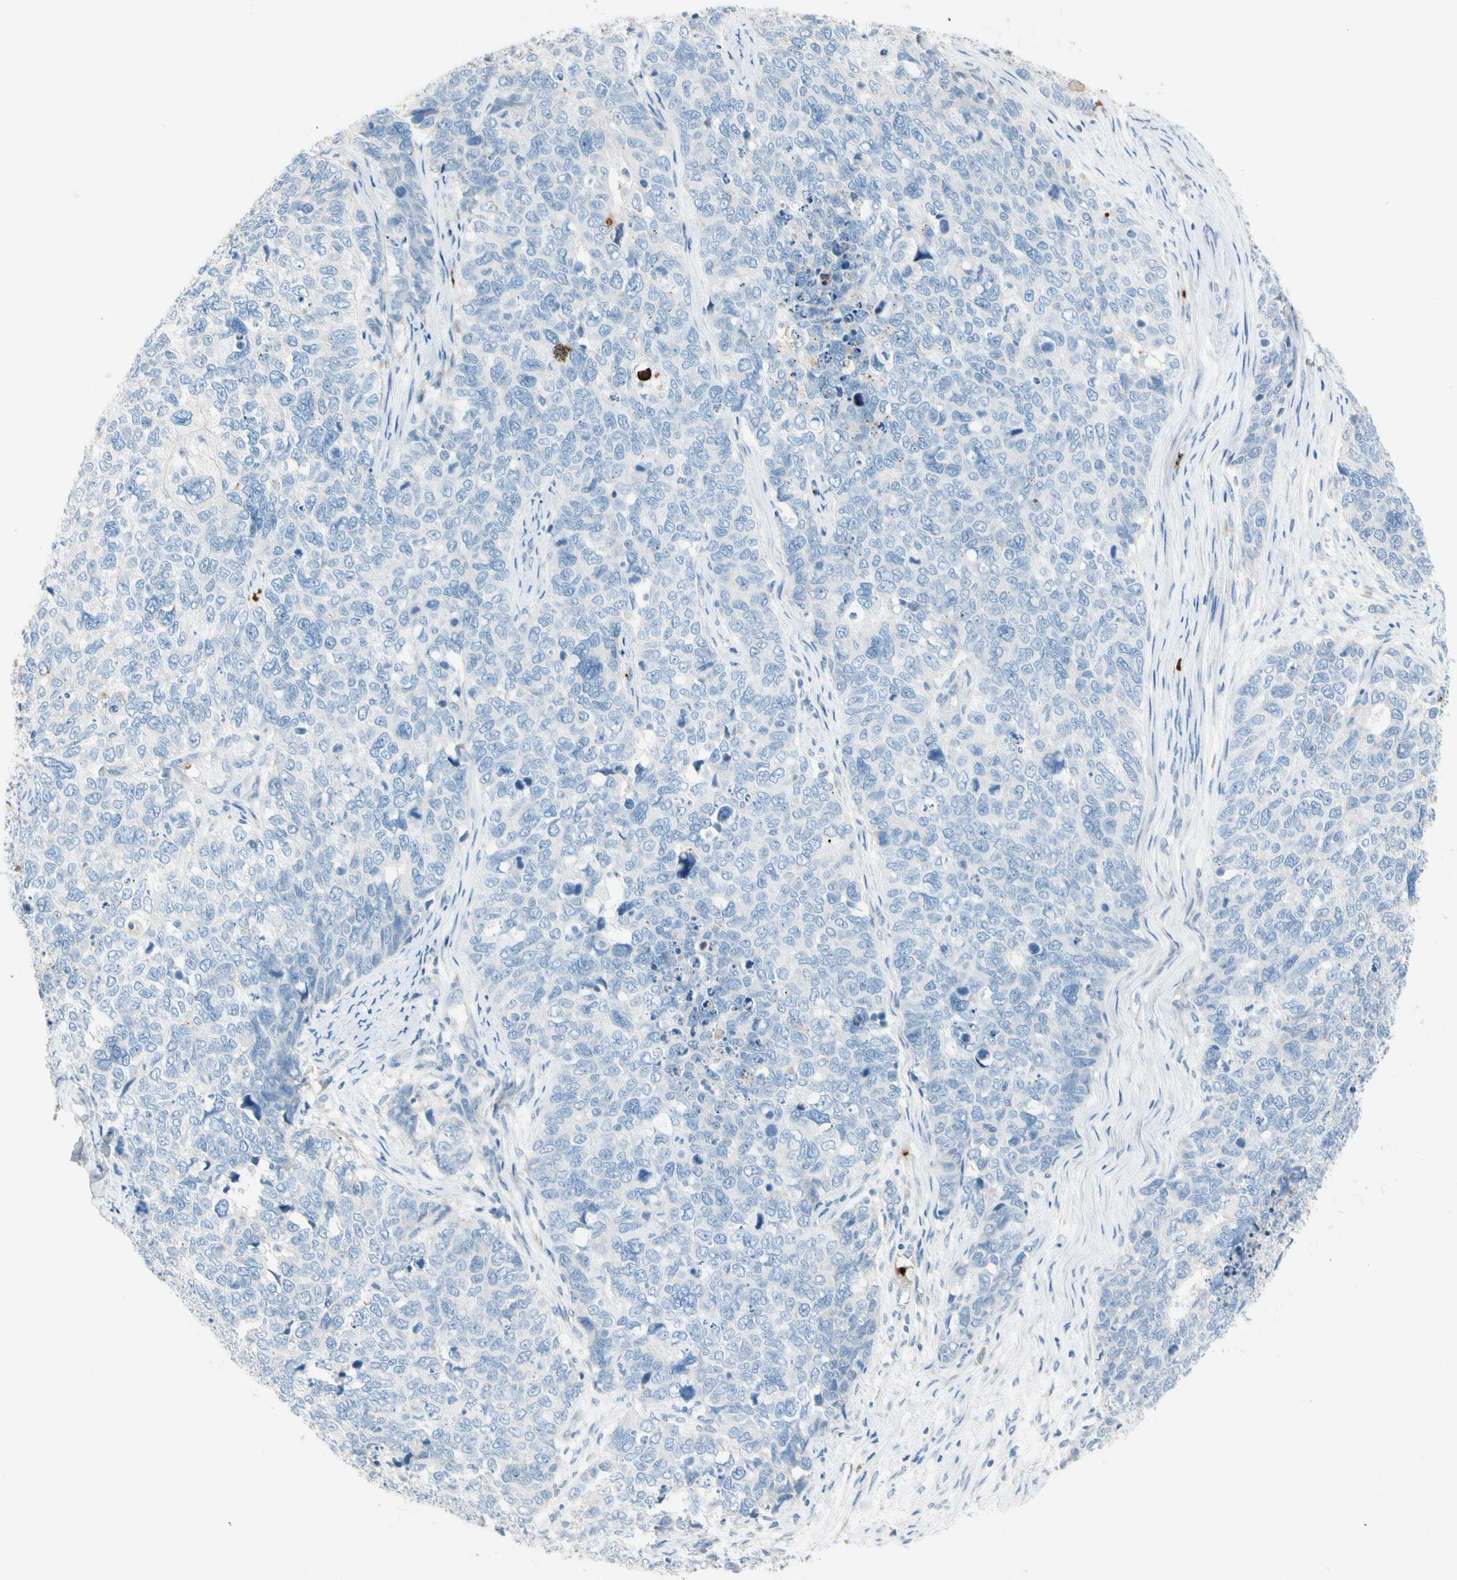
{"staining": {"intensity": "negative", "quantity": "none", "location": "none"}, "tissue": "cervical cancer", "cell_type": "Tumor cells", "image_type": "cancer", "snomed": [{"axis": "morphology", "description": "Squamous cell carcinoma, NOS"}, {"axis": "topography", "description": "Cervix"}], "caption": "Cervical cancer was stained to show a protein in brown. There is no significant expression in tumor cells. (DAB (3,3'-diaminobenzidine) immunohistochemistry (IHC), high magnification).", "gene": "PPBP", "patient": {"sex": "female", "age": 63}}